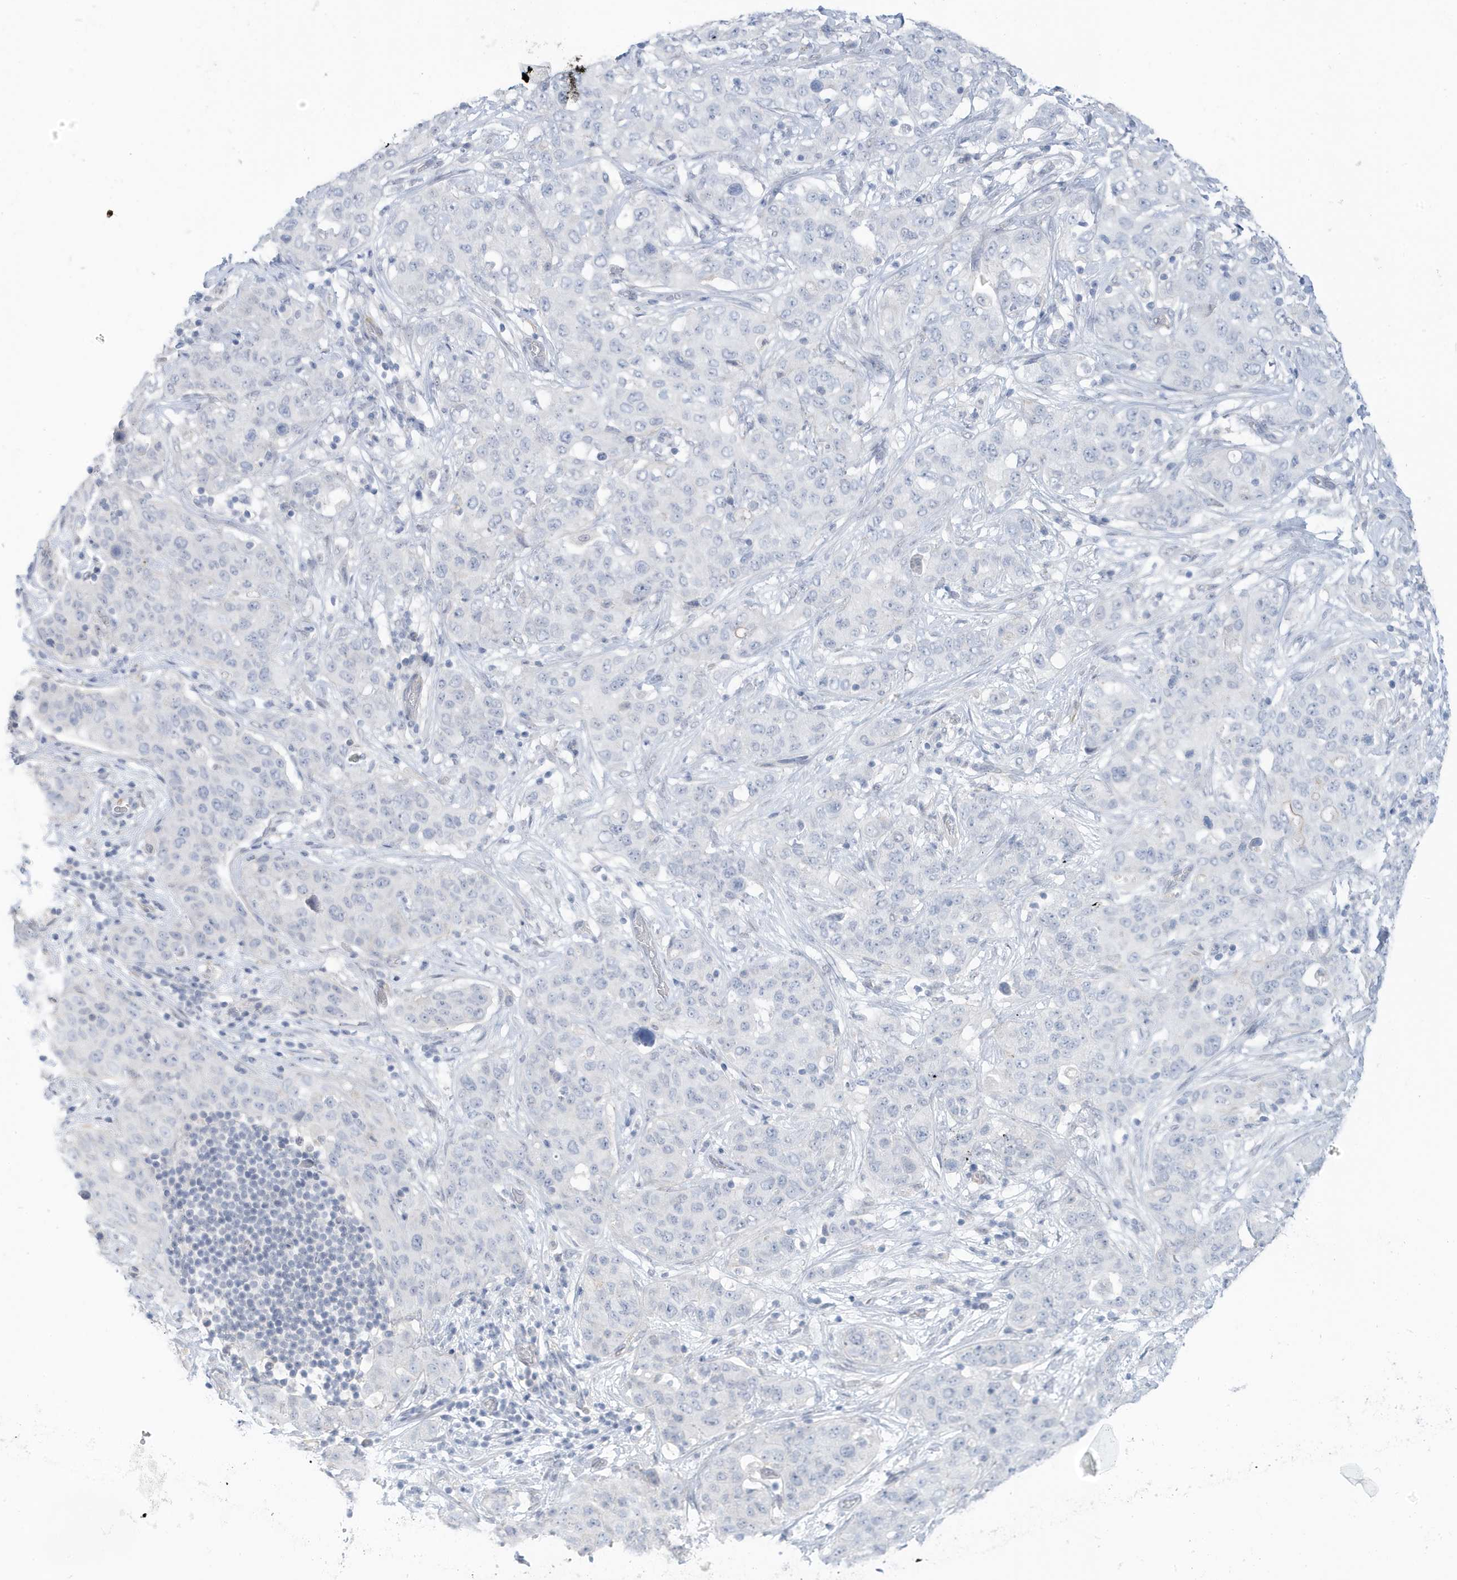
{"staining": {"intensity": "negative", "quantity": "none", "location": "none"}, "tissue": "stomach cancer", "cell_type": "Tumor cells", "image_type": "cancer", "snomed": [{"axis": "morphology", "description": "Normal tissue, NOS"}, {"axis": "morphology", "description": "Adenocarcinoma, NOS"}, {"axis": "topography", "description": "Lymph node"}, {"axis": "topography", "description": "Stomach"}], "caption": "Tumor cells show no significant positivity in stomach adenocarcinoma. The staining is performed using DAB (3,3'-diaminobenzidine) brown chromogen with nuclei counter-stained in using hematoxylin.", "gene": "PERM1", "patient": {"sex": "male", "age": 48}}